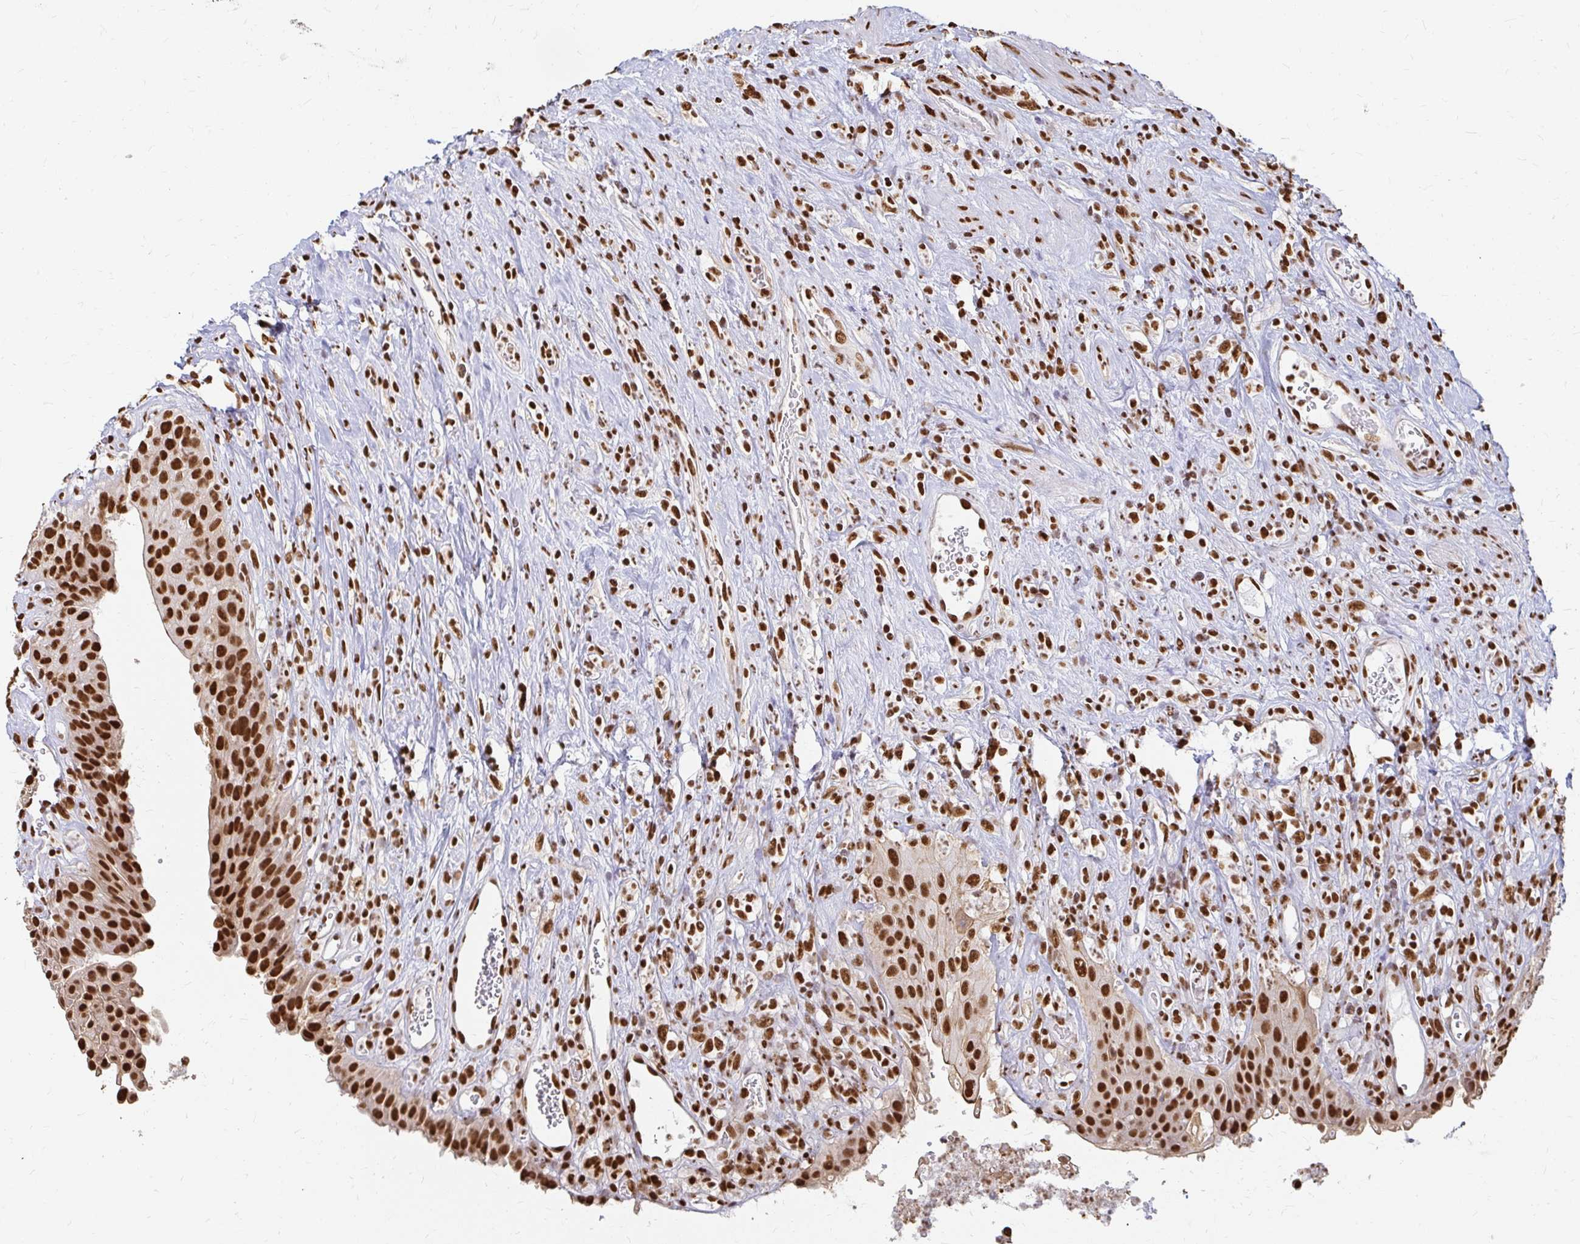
{"staining": {"intensity": "strong", "quantity": ">75%", "location": "nuclear"}, "tissue": "urinary bladder", "cell_type": "Urothelial cells", "image_type": "normal", "snomed": [{"axis": "morphology", "description": "Normal tissue, NOS"}, {"axis": "topography", "description": "Urinary bladder"}], "caption": "Urothelial cells show high levels of strong nuclear positivity in approximately >75% of cells in unremarkable urinary bladder. The protein is shown in brown color, while the nuclei are stained blue.", "gene": "HNRNPU", "patient": {"sex": "female", "age": 56}}